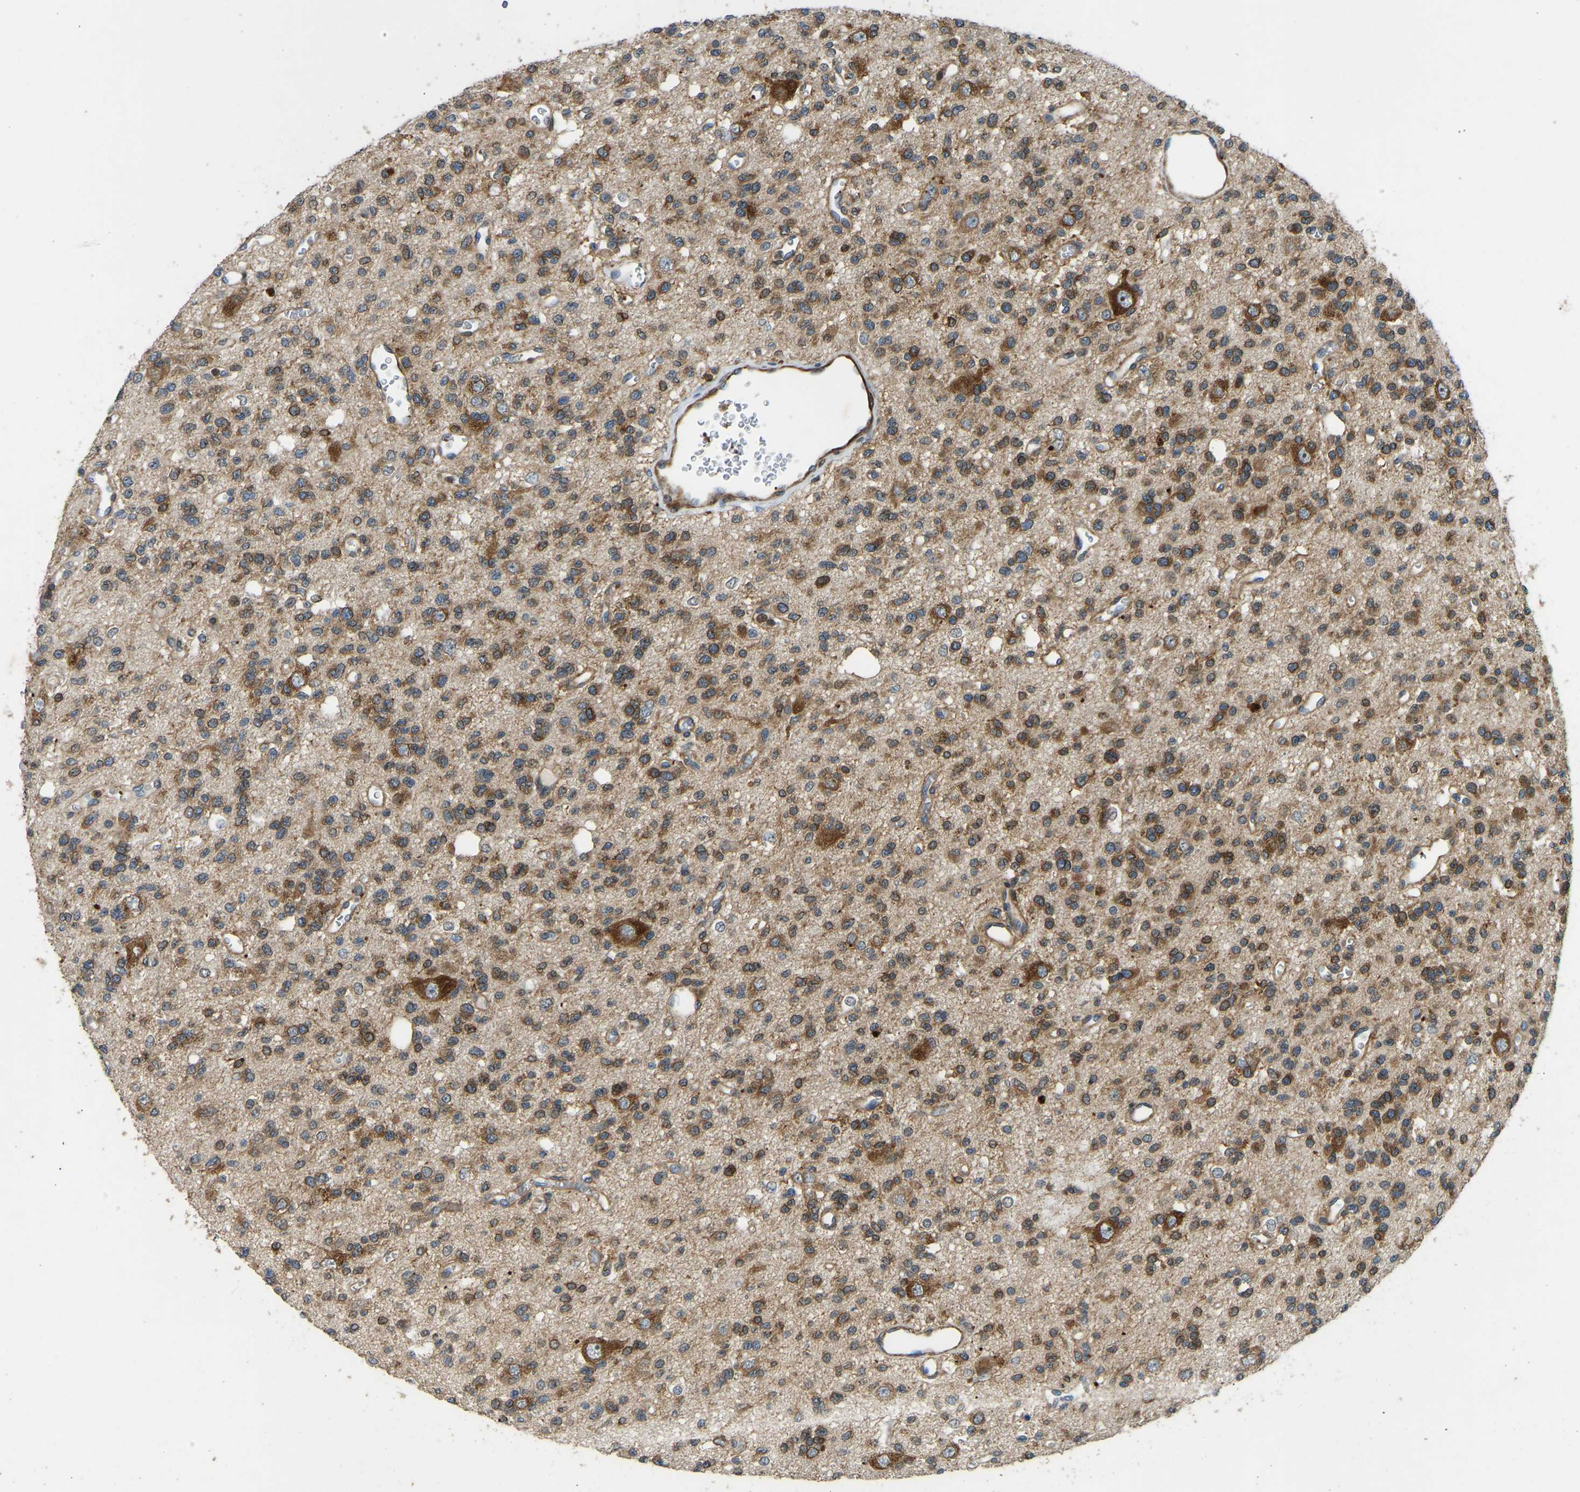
{"staining": {"intensity": "moderate", "quantity": "25%-75%", "location": "cytoplasmic/membranous"}, "tissue": "glioma", "cell_type": "Tumor cells", "image_type": "cancer", "snomed": [{"axis": "morphology", "description": "Glioma, malignant, Low grade"}, {"axis": "topography", "description": "Brain"}], "caption": "Brown immunohistochemical staining in human glioma displays moderate cytoplasmic/membranous expression in approximately 25%-75% of tumor cells.", "gene": "OS9", "patient": {"sex": "male", "age": 38}}